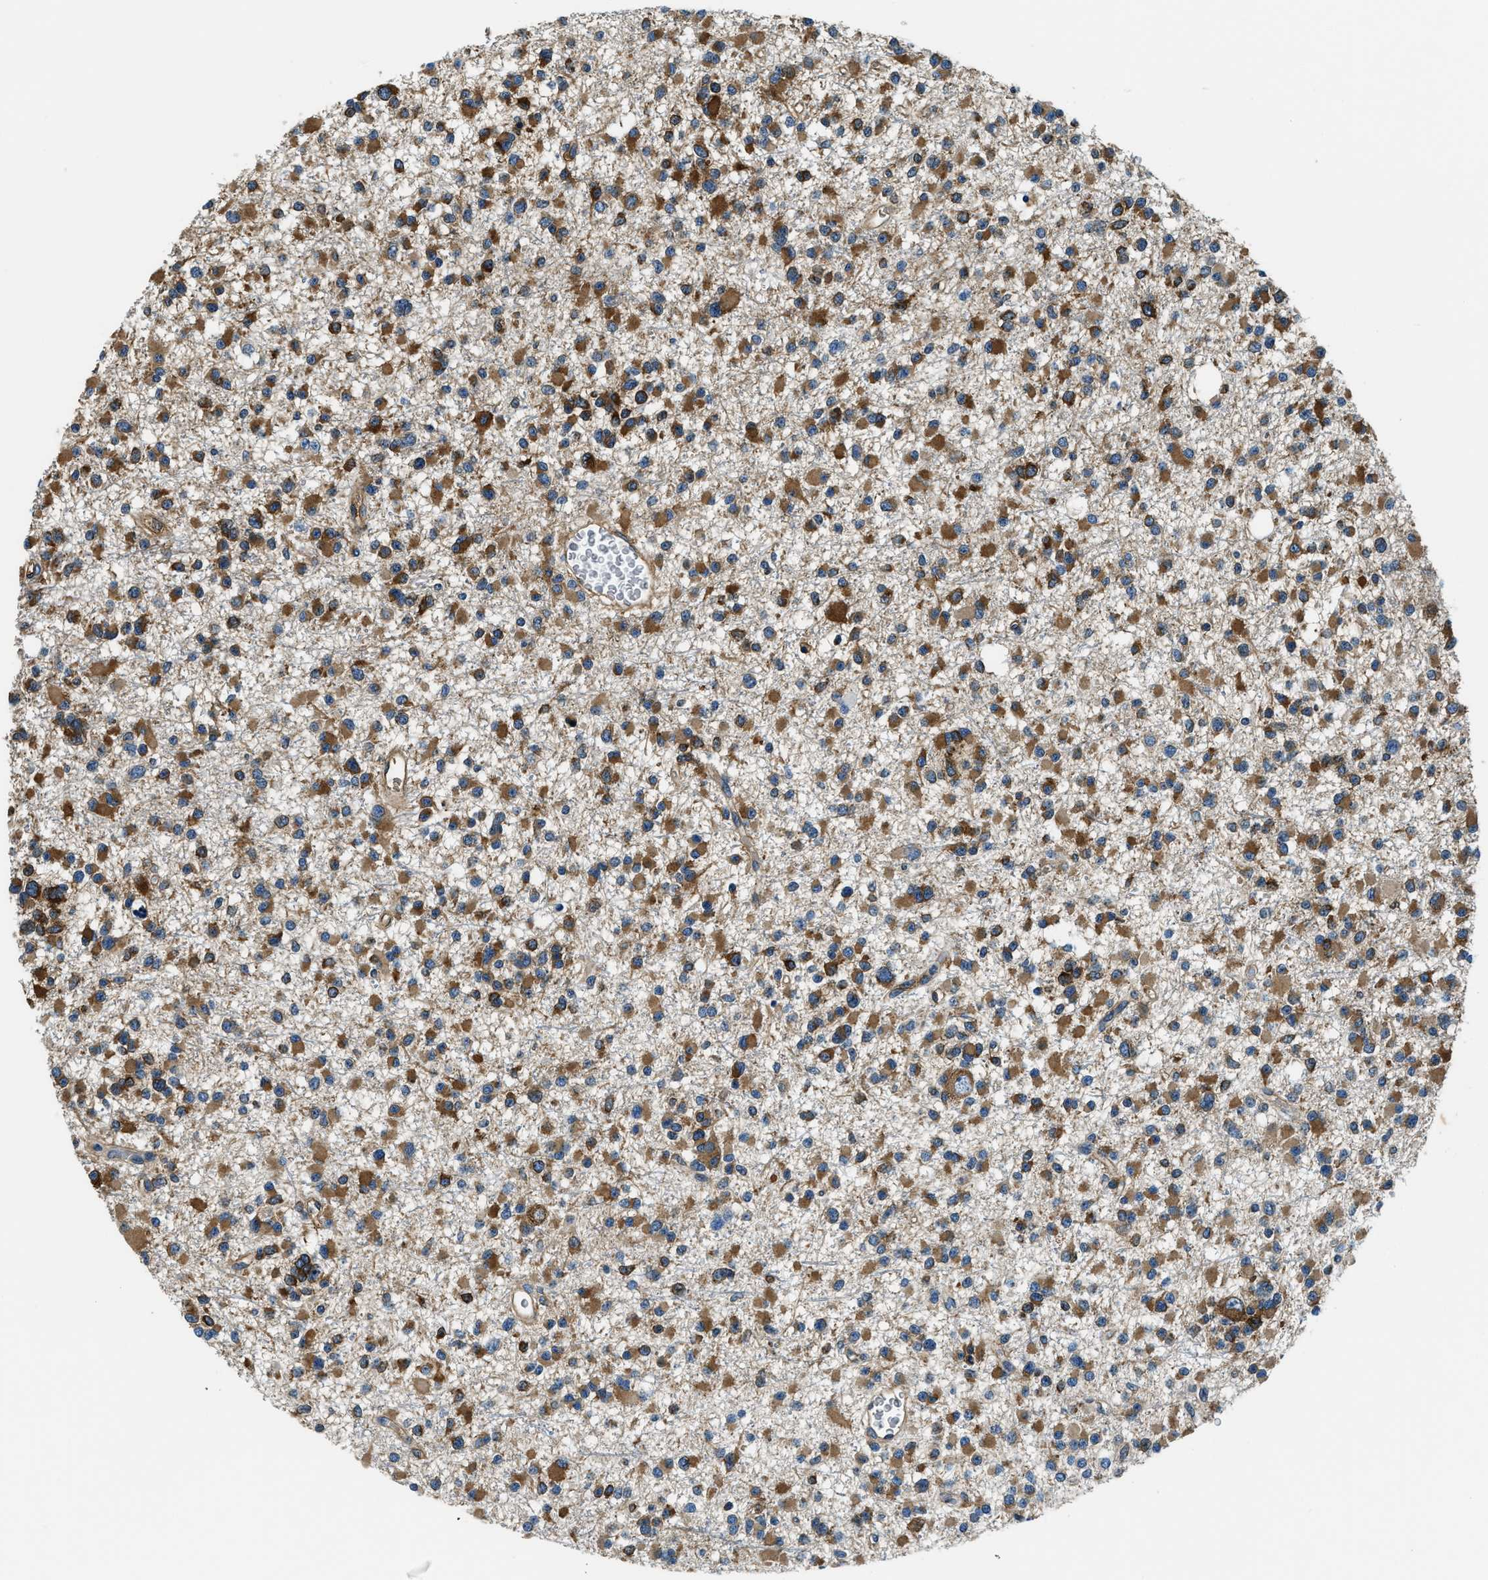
{"staining": {"intensity": "strong", "quantity": ">75%", "location": "cytoplasmic/membranous"}, "tissue": "glioma", "cell_type": "Tumor cells", "image_type": "cancer", "snomed": [{"axis": "morphology", "description": "Glioma, malignant, Low grade"}, {"axis": "topography", "description": "Brain"}], "caption": "Protein staining of malignant glioma (low-grade) tissue exhibits strong cytoplasmic/membranous staining in about >75% of tumor cells.", "gene": "EEA1", "patient": {"sex": "female", "age": 22}}